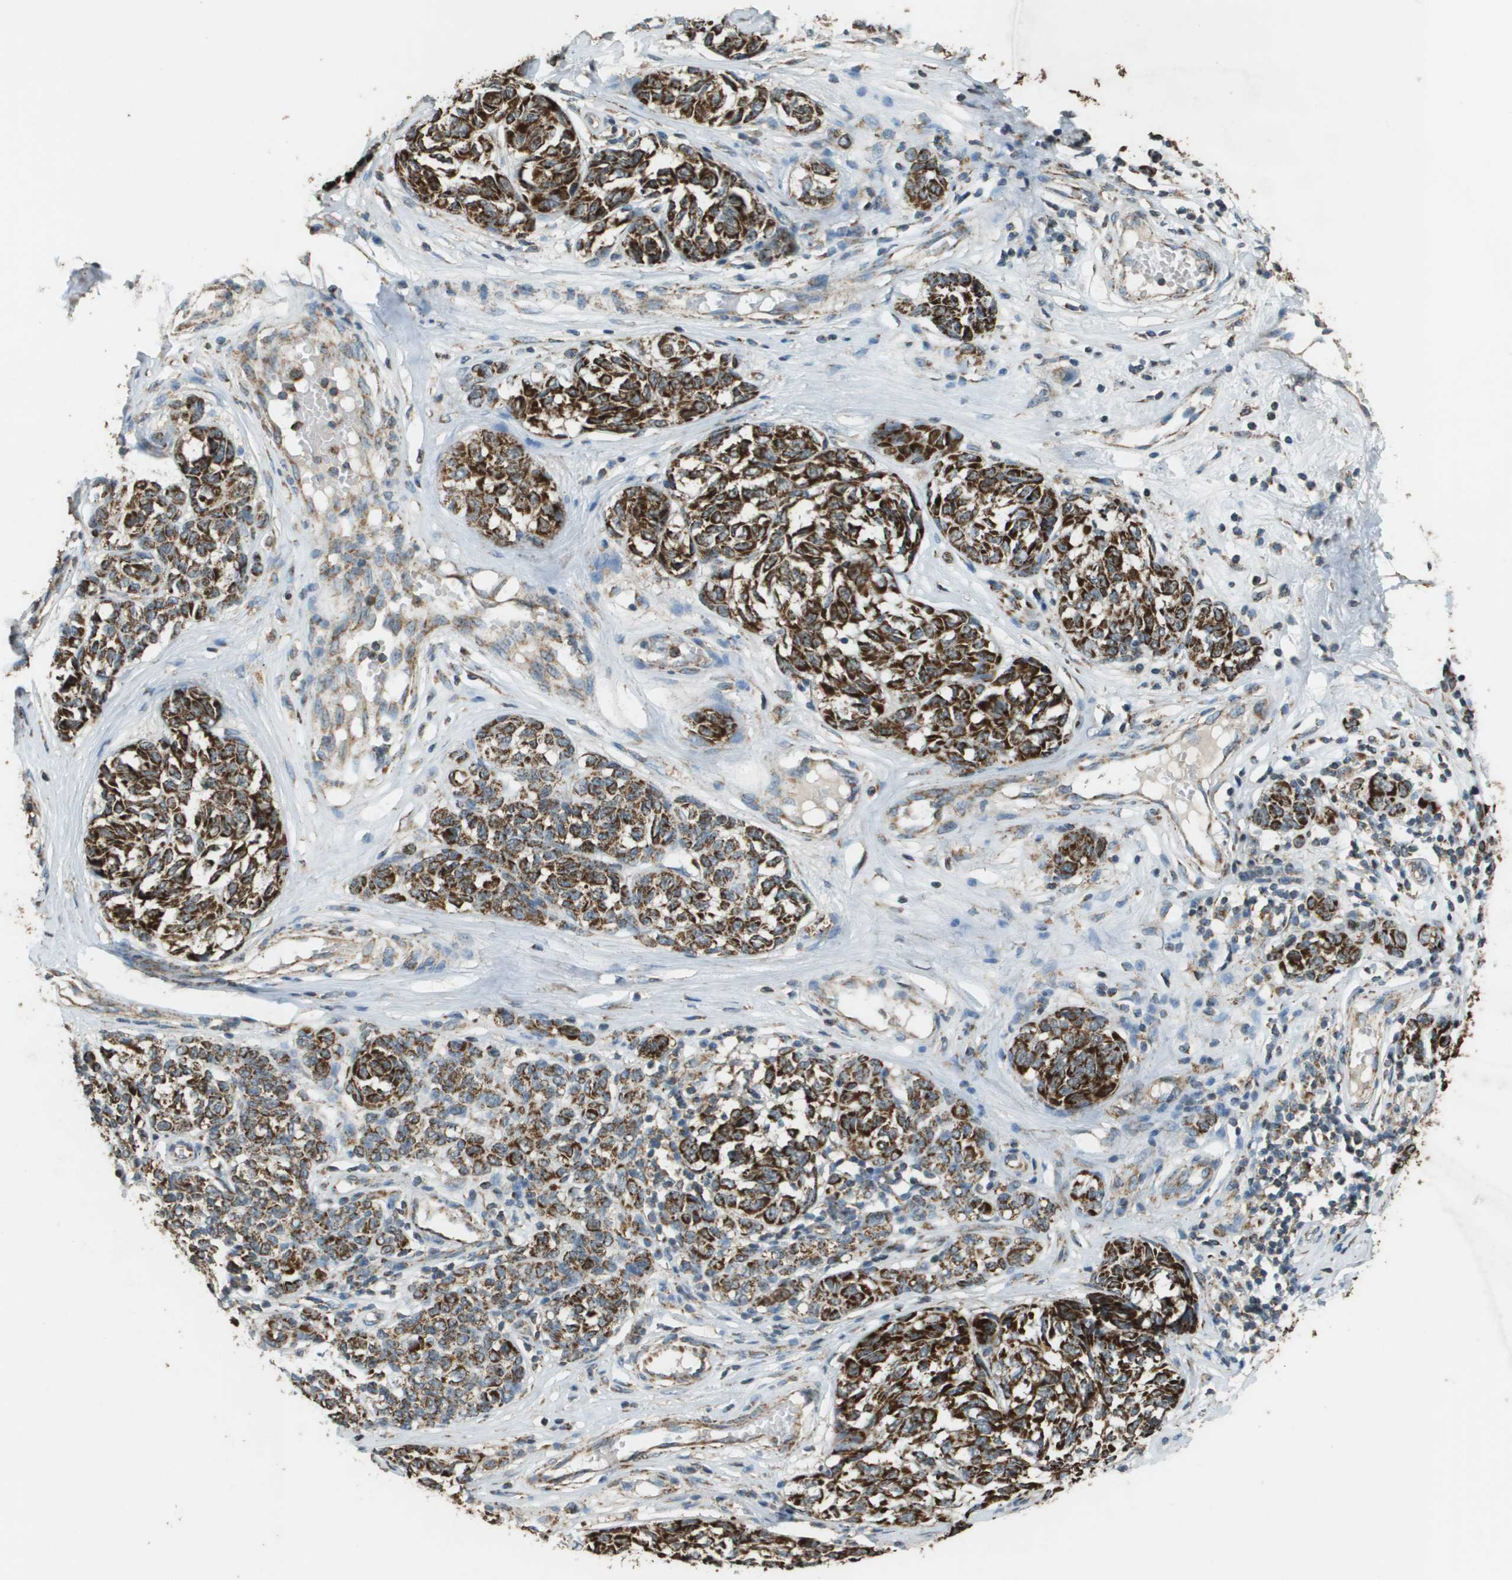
{"staining": {"intensity": "strong", "quantity": ">75%", "location": "cytoplasmic/membranous"}, "tissue": "melanoma", "cell_type": "Tumor cells", "image_type": "cancer", "snomed": [{"axis": "morphology", "description": "Malignant melanoma, NOS"}, {"axis": "topography", "description": "Skin"}], "caption": "The immunohistochemical stain highlights strong cytoplasmic/membranous expression in tumor cells of malignant melanoma tissue.", "gene": "FH", "patient": {"sex": "female", "age": 64}}